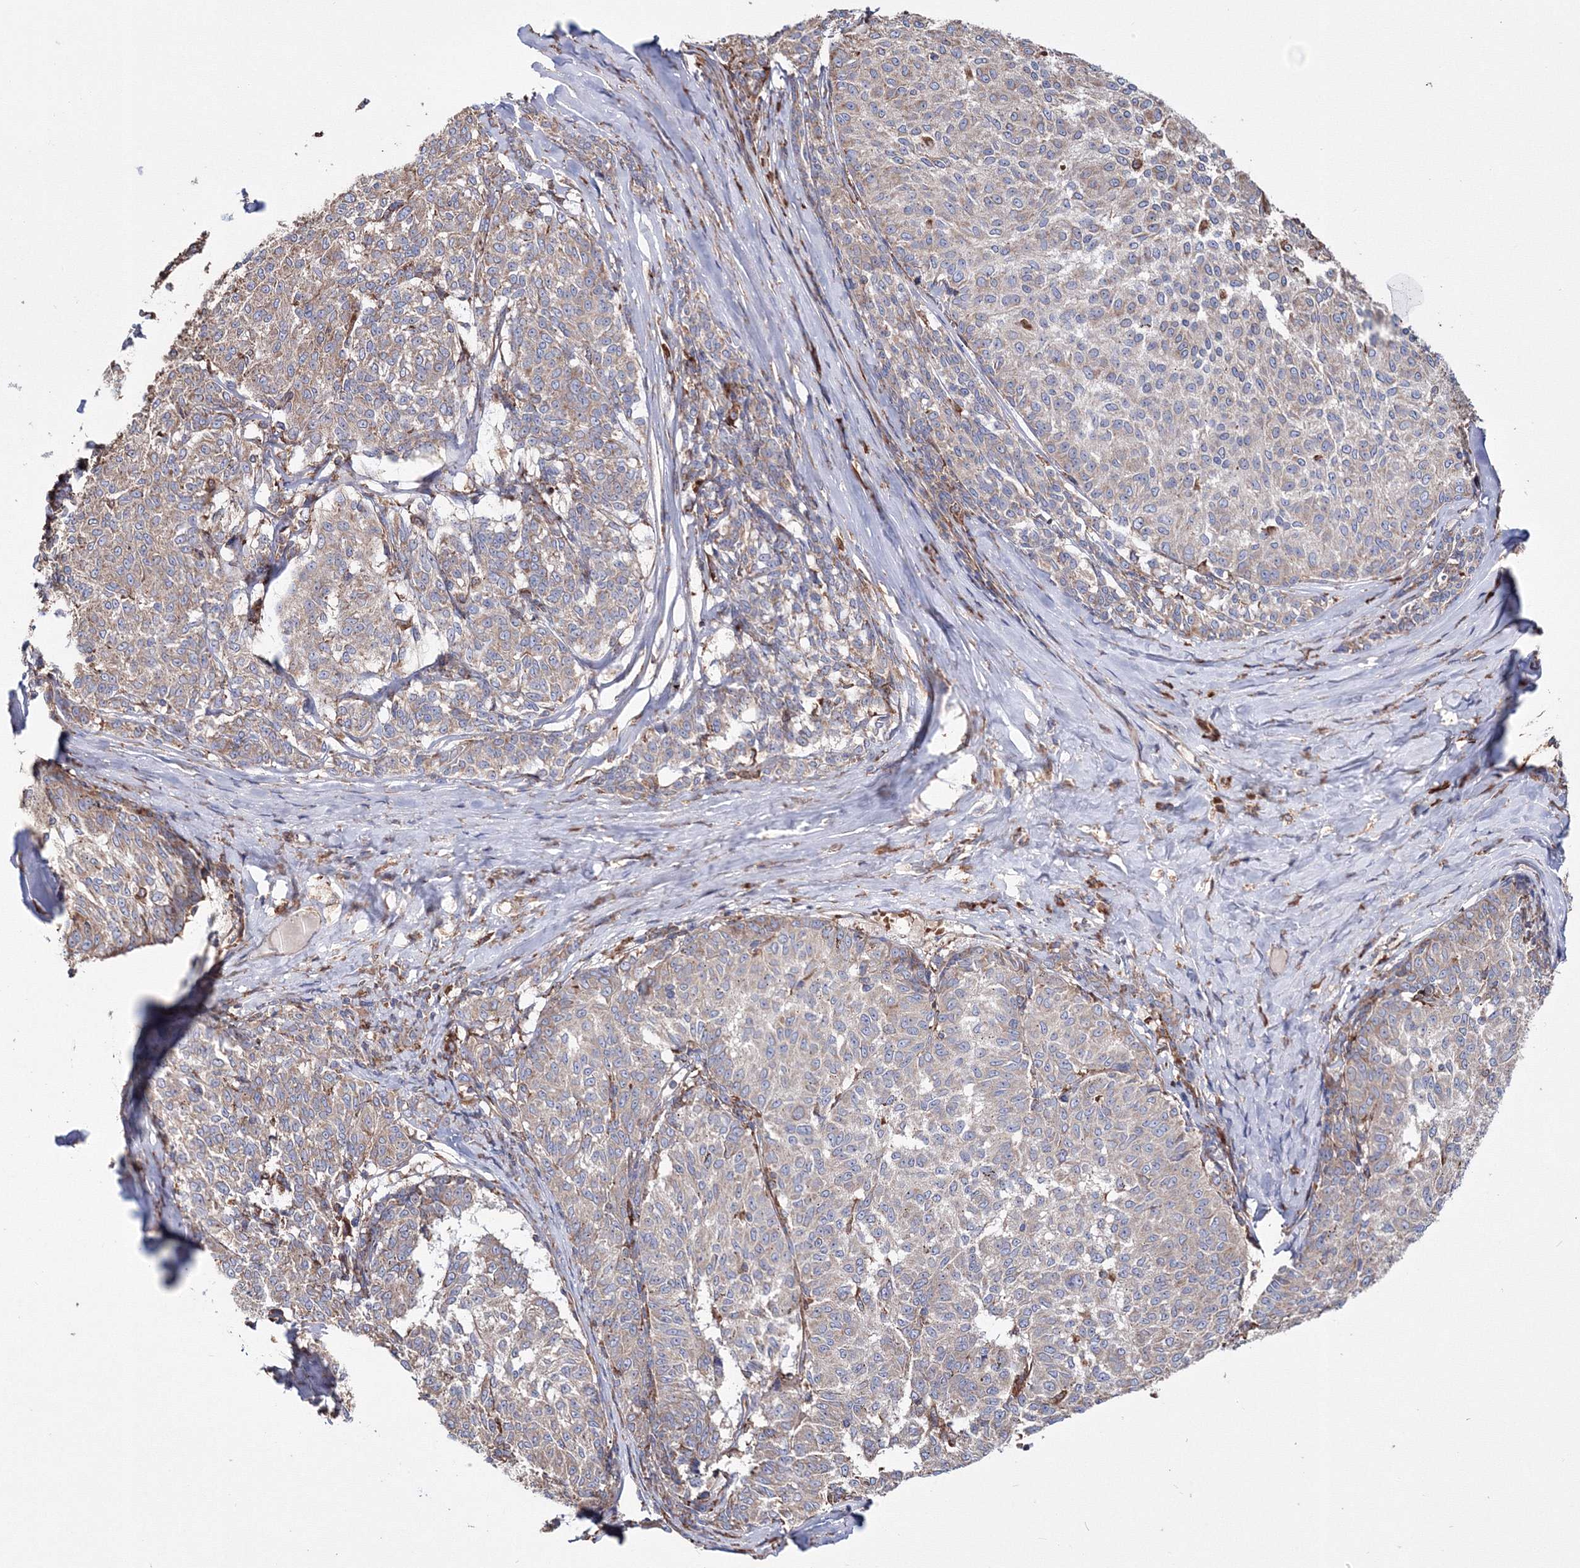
{"staining": {"intensity": "moderate", "quantity": "25%-75%", "location": "cytoplasmic/membranous"}, "tissue": "melanoma", "cell_type": "Tumor cells", "image_type": "cancer", "snomed": [{"axis": "morphology", "description": "Malignant melanoma, NOS"}, {"axis": "topography", "description": "Skin"}], "caption": "This photomicrograph shows IHC staining of human malignant melanoma, with medium moderate cytoplasmic/membranous positivity in about 25%-75% of tumor cells.", "gene": "VPS8", "patient": {"sex": "female", "age": 72}}